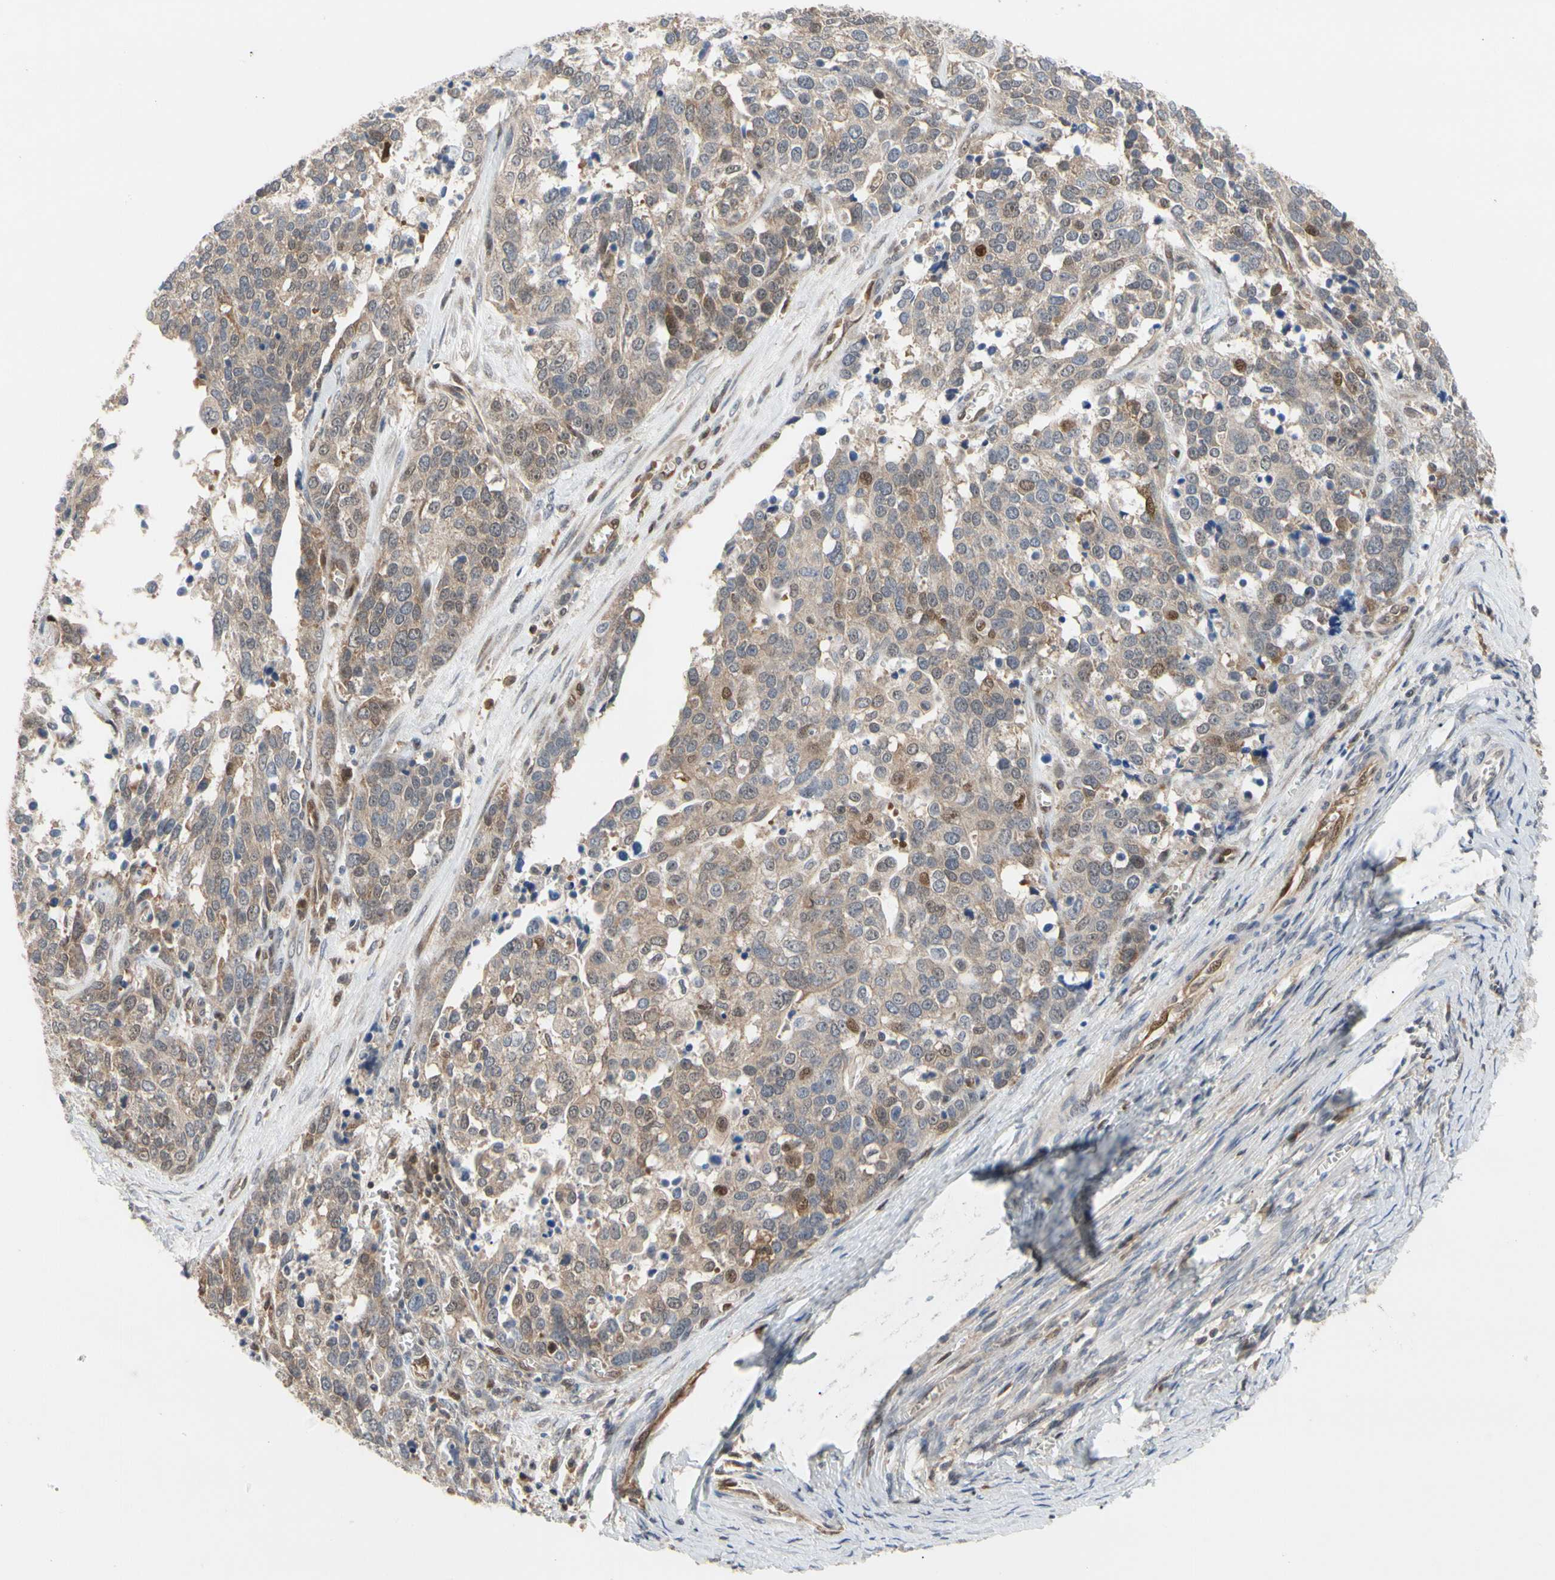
{"staining": {"intensity": "weak", "quantity": ">75%", "location": "cytoplasmic/membranous"}, "tissue": "ovarian cancer", "cell_type": "Tumor cells", "image_type": "cancer", "snomed": [{"axis": "morphology", "description": "Cystadenocarcinoma, serous, NOS"}, {"axis": "topography", "description": "Ovary"}], "caption": "Ovarian serous cystadenocarcinoma stained with a protein marker shows weak staining in tumor cells.", "gene": "CDK5", "patient": {"sex": "female", "age": 44}}